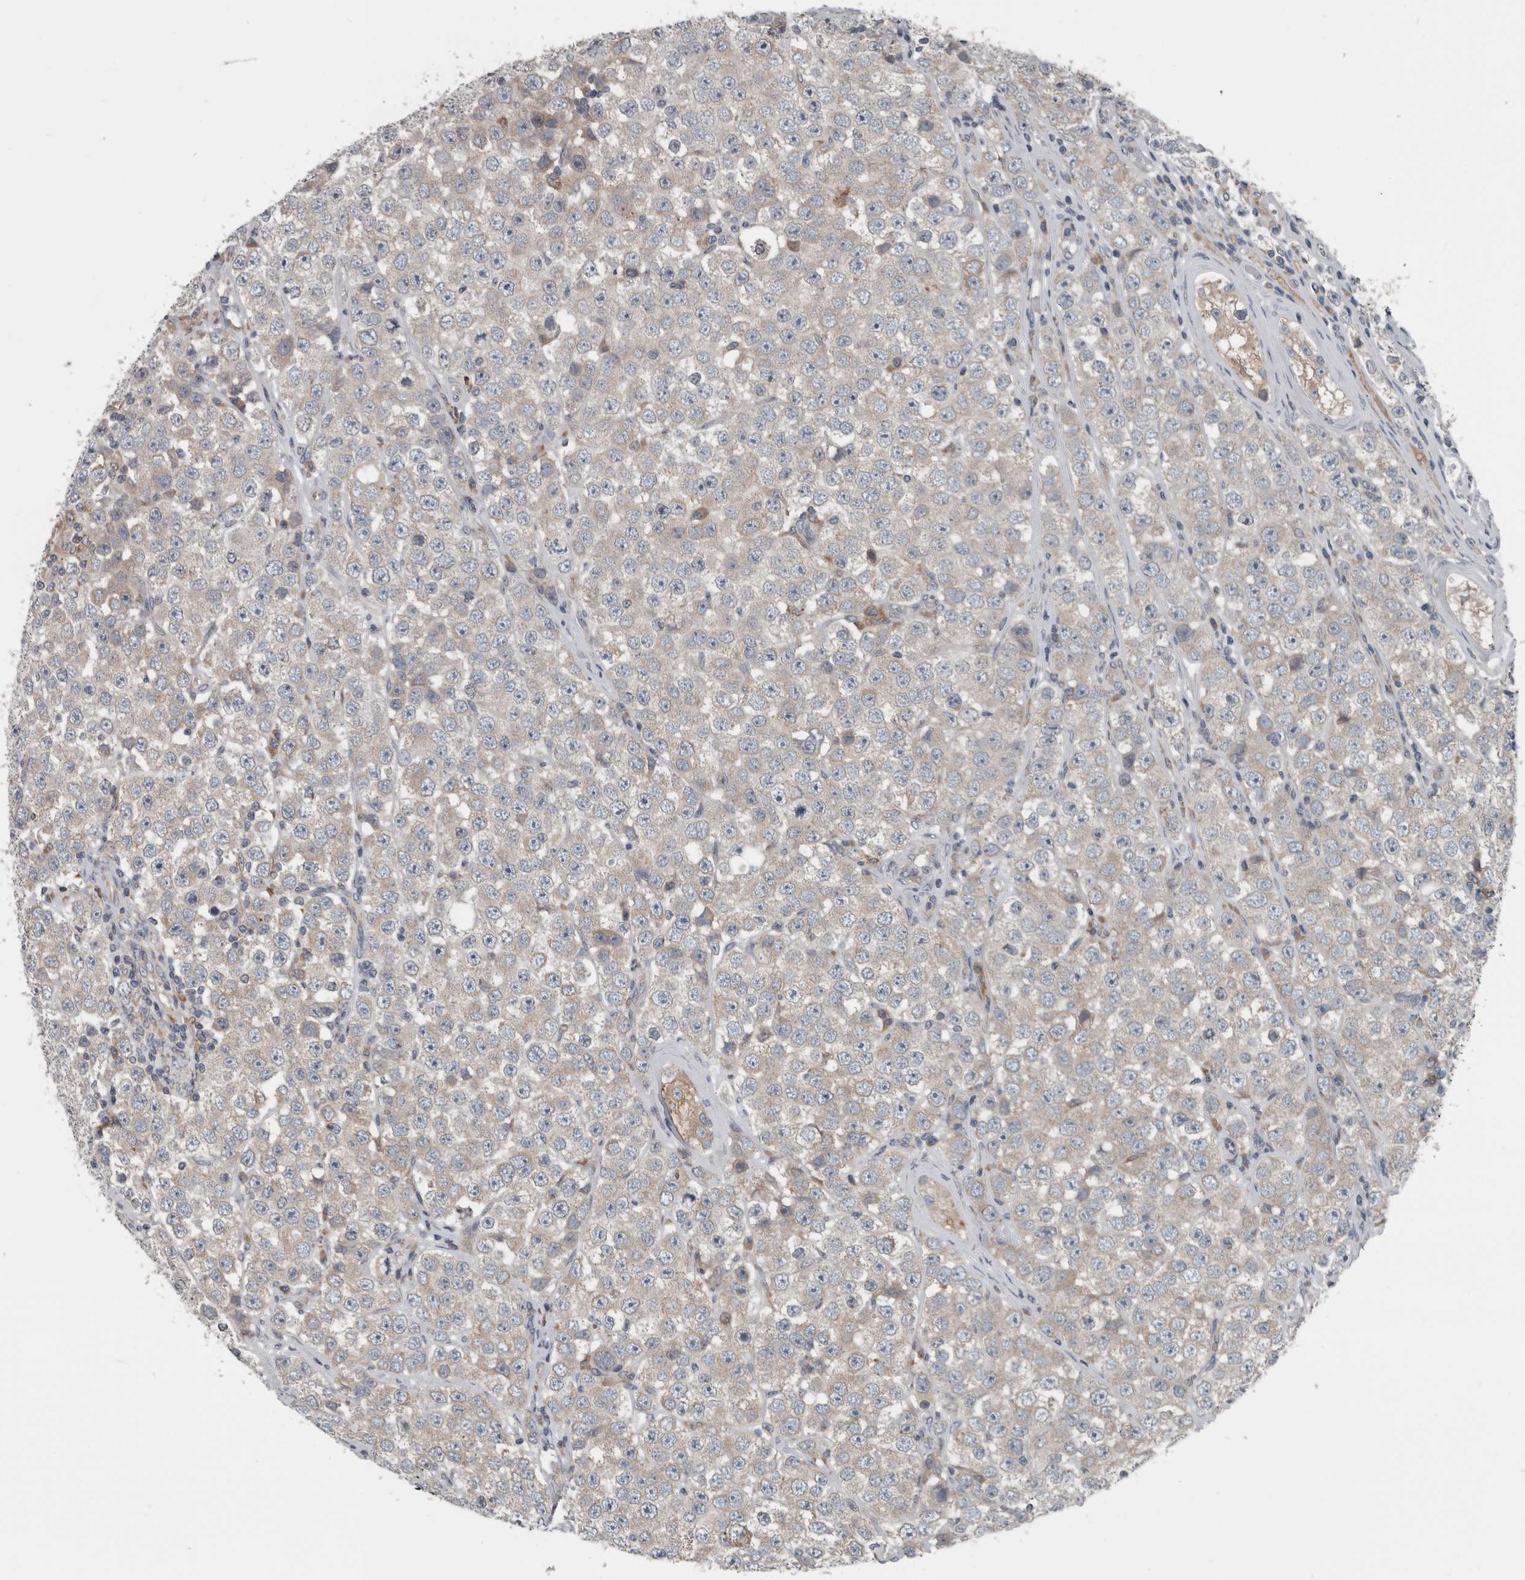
{"staining": {"intensity": "weak", "quantity": "25%-75%", "location": "cytoplasmic/membranous"}, "tissue": "testis cancer", "cell_type": "Tumor cells", "image_type": "cancer", "snomed": [{"axis": "morphology", "description": "Seminoma, NOS"}, {"axis": "topography", "description": "Testis"}], "caption": "IHC photomicrograph of neoplastic tissue: testis cancer (seminoma) stained using immunohistochemistry shows low levels of weak protein expression localized specifically in the cytoplasmic/membranous of tumor cells, appearing as a cytoplasmic/membranous brown color.", "gene": "TMEM199", "patient": {"sex": "male", "age": 28}}